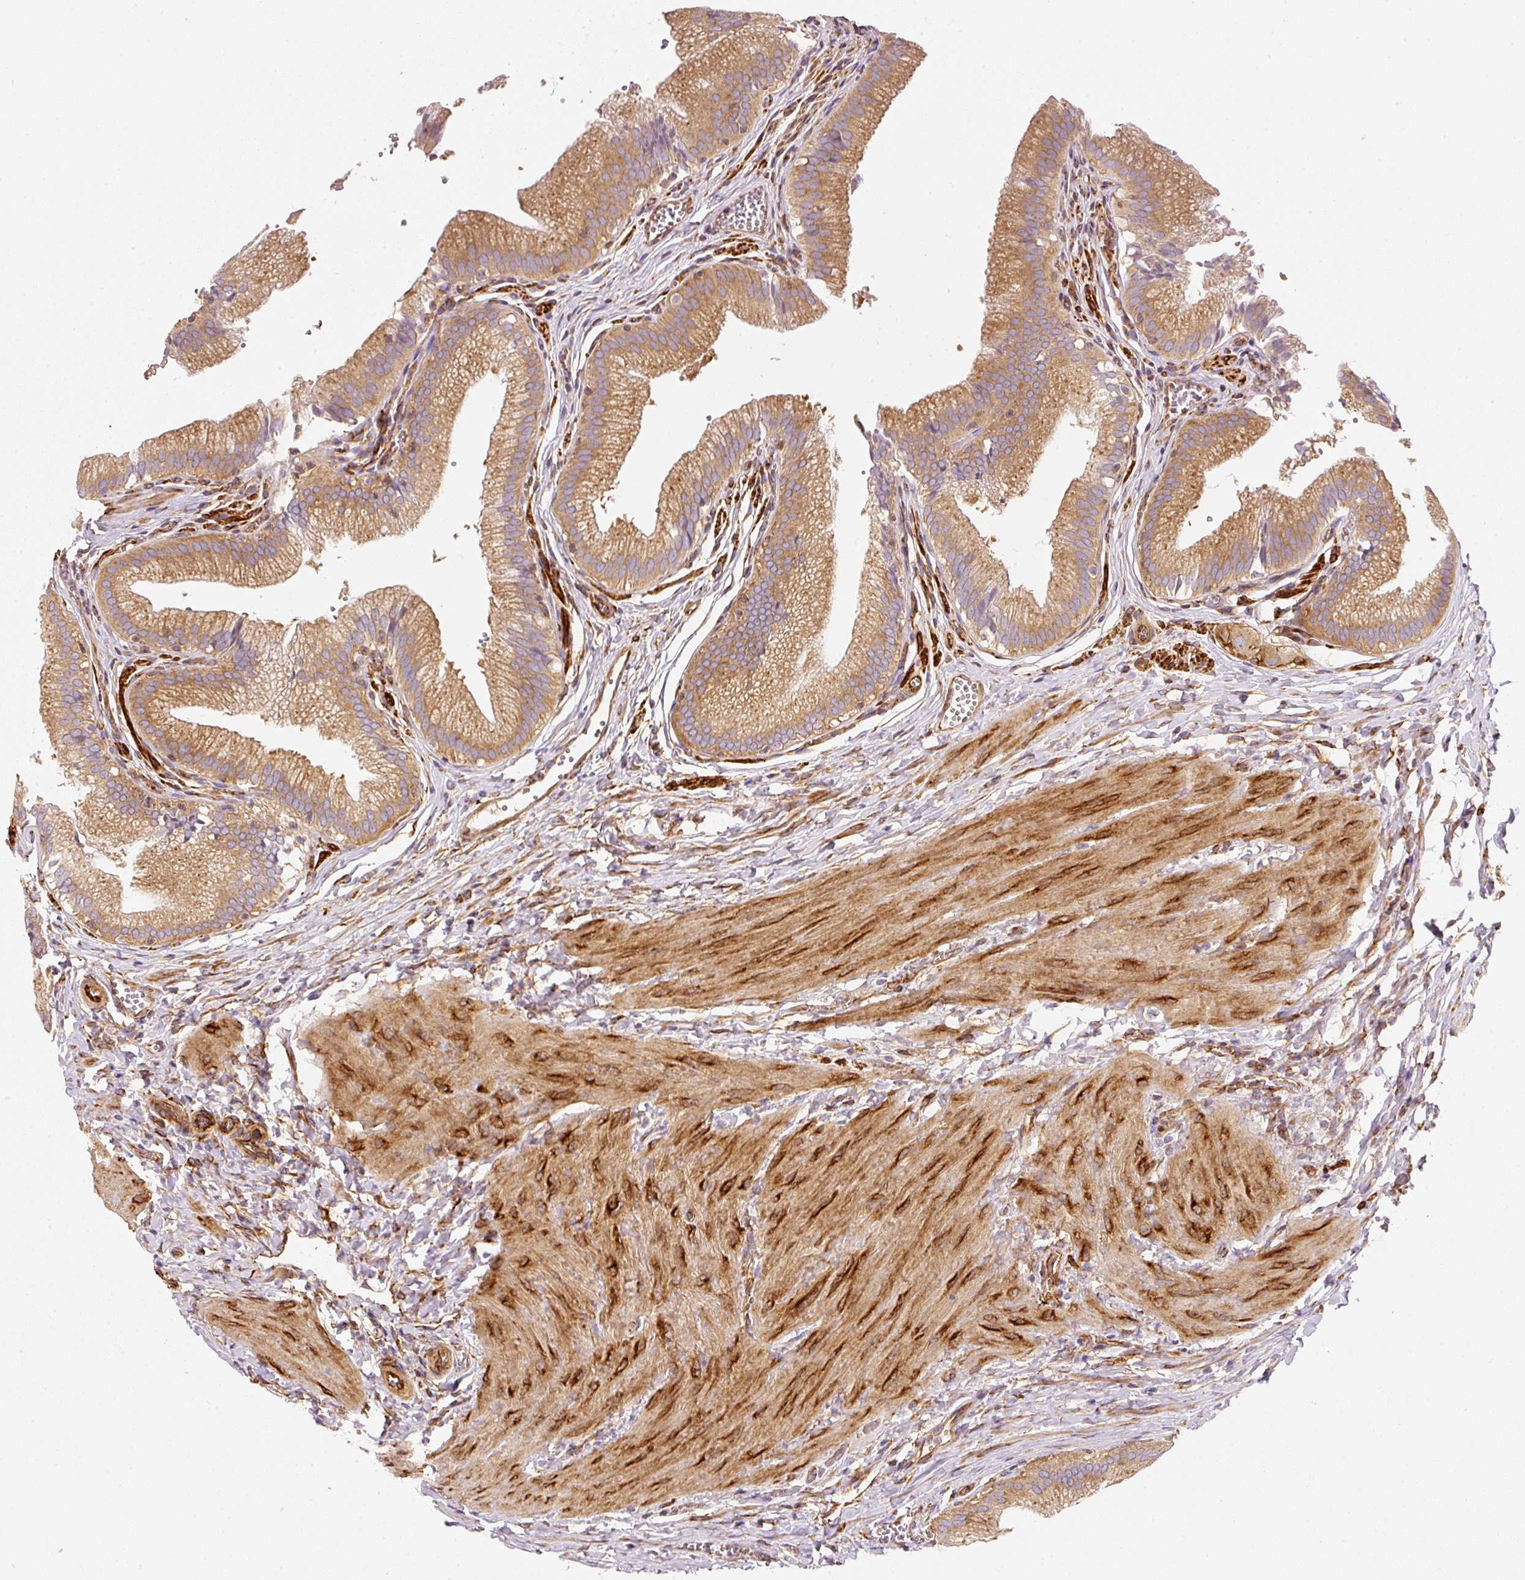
{"staining": {"intensity": "moderate", "quantity": ">75%", "location": "cytoplasmic/membranous"}, "tissue": "gallbladder", "cell_type": "Glandular cells", "image_type": "normal", "snomed": [{"axis": "morphology", "description": "Normal tissue, NOS"}, {"axis": "topography", "description": "Gallbladder"}, {"axis": "topography", "description": "Peripheral nerve tissue"}], "caption": "An immunohistochemistry (IHC) micrograph of normal tissue is shown. Protein staining in brown labels moderate cytoplasmic/membranous positivity in gallbladder within glandular cells. The staining was performed using DAB (3,3'-diaminobenzidine) to visualize the protein expression in brown, while the nuclei were stained in blue with hematoxylin (Magnification: 20x).", "gene": "RNF167", "patient": {"sex": "male", "age": 17}}